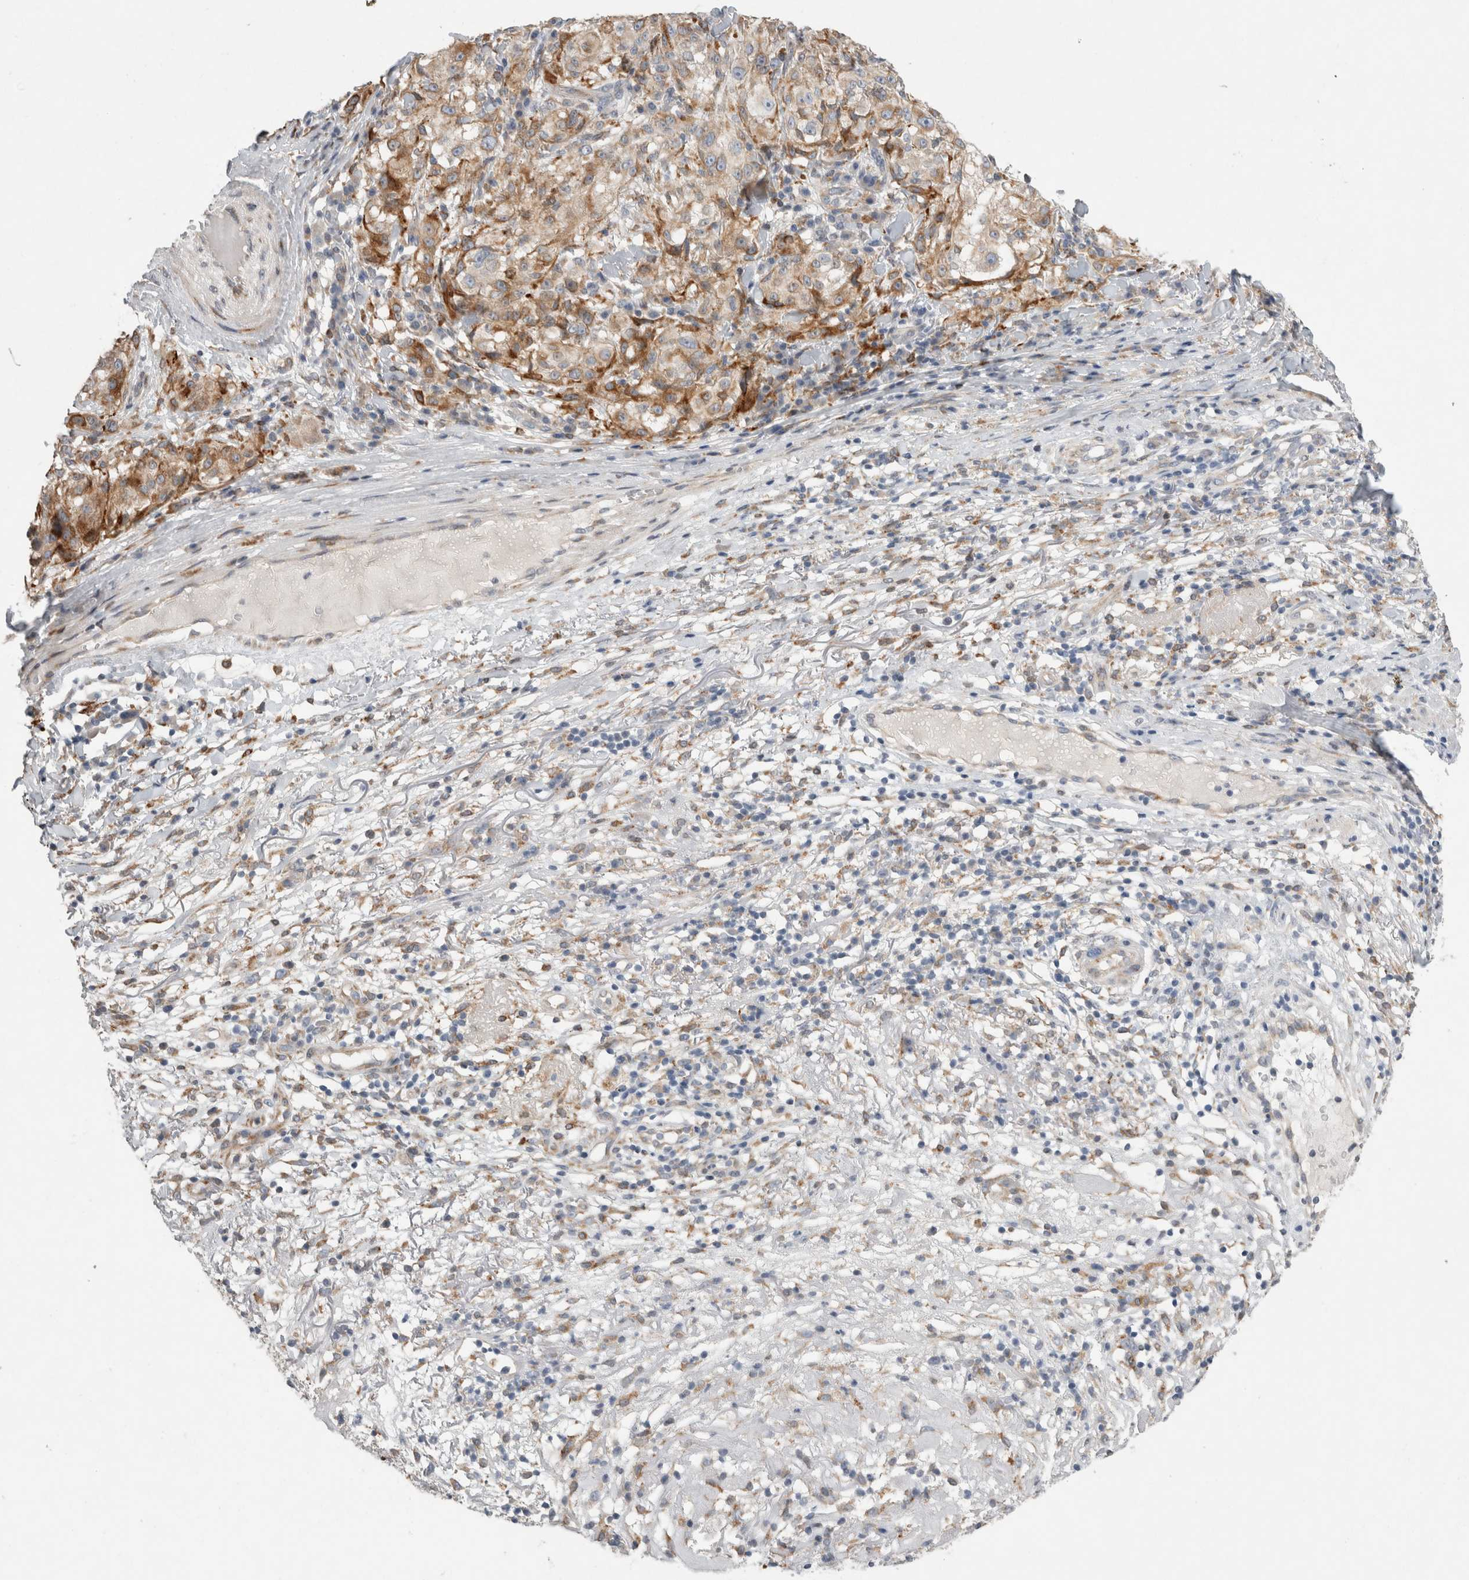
{"staining": {"intensity": "moderate", "quantity": "<25%", "location": "cytoplasmic/membranous"}, "tissue": "melanoma", "cell_type": "Tumor cells", "image_type": "cancer", "snomed": [{"axis": "morphology", "description": "Necrosis, NOS"}, {"axis": "morphology", "description": "Malignant melanoma, NOS"}, {"axis": "topography", "description": "Skin"}], "caption": "Immunohistochemistry of human malignant melanoma reveals low levels of moderate cytoplasmic/membranous staining in about <25% of tumor cells.", "gene": "TRMT9B", "patient": {"sex": "female", "age": 87}}